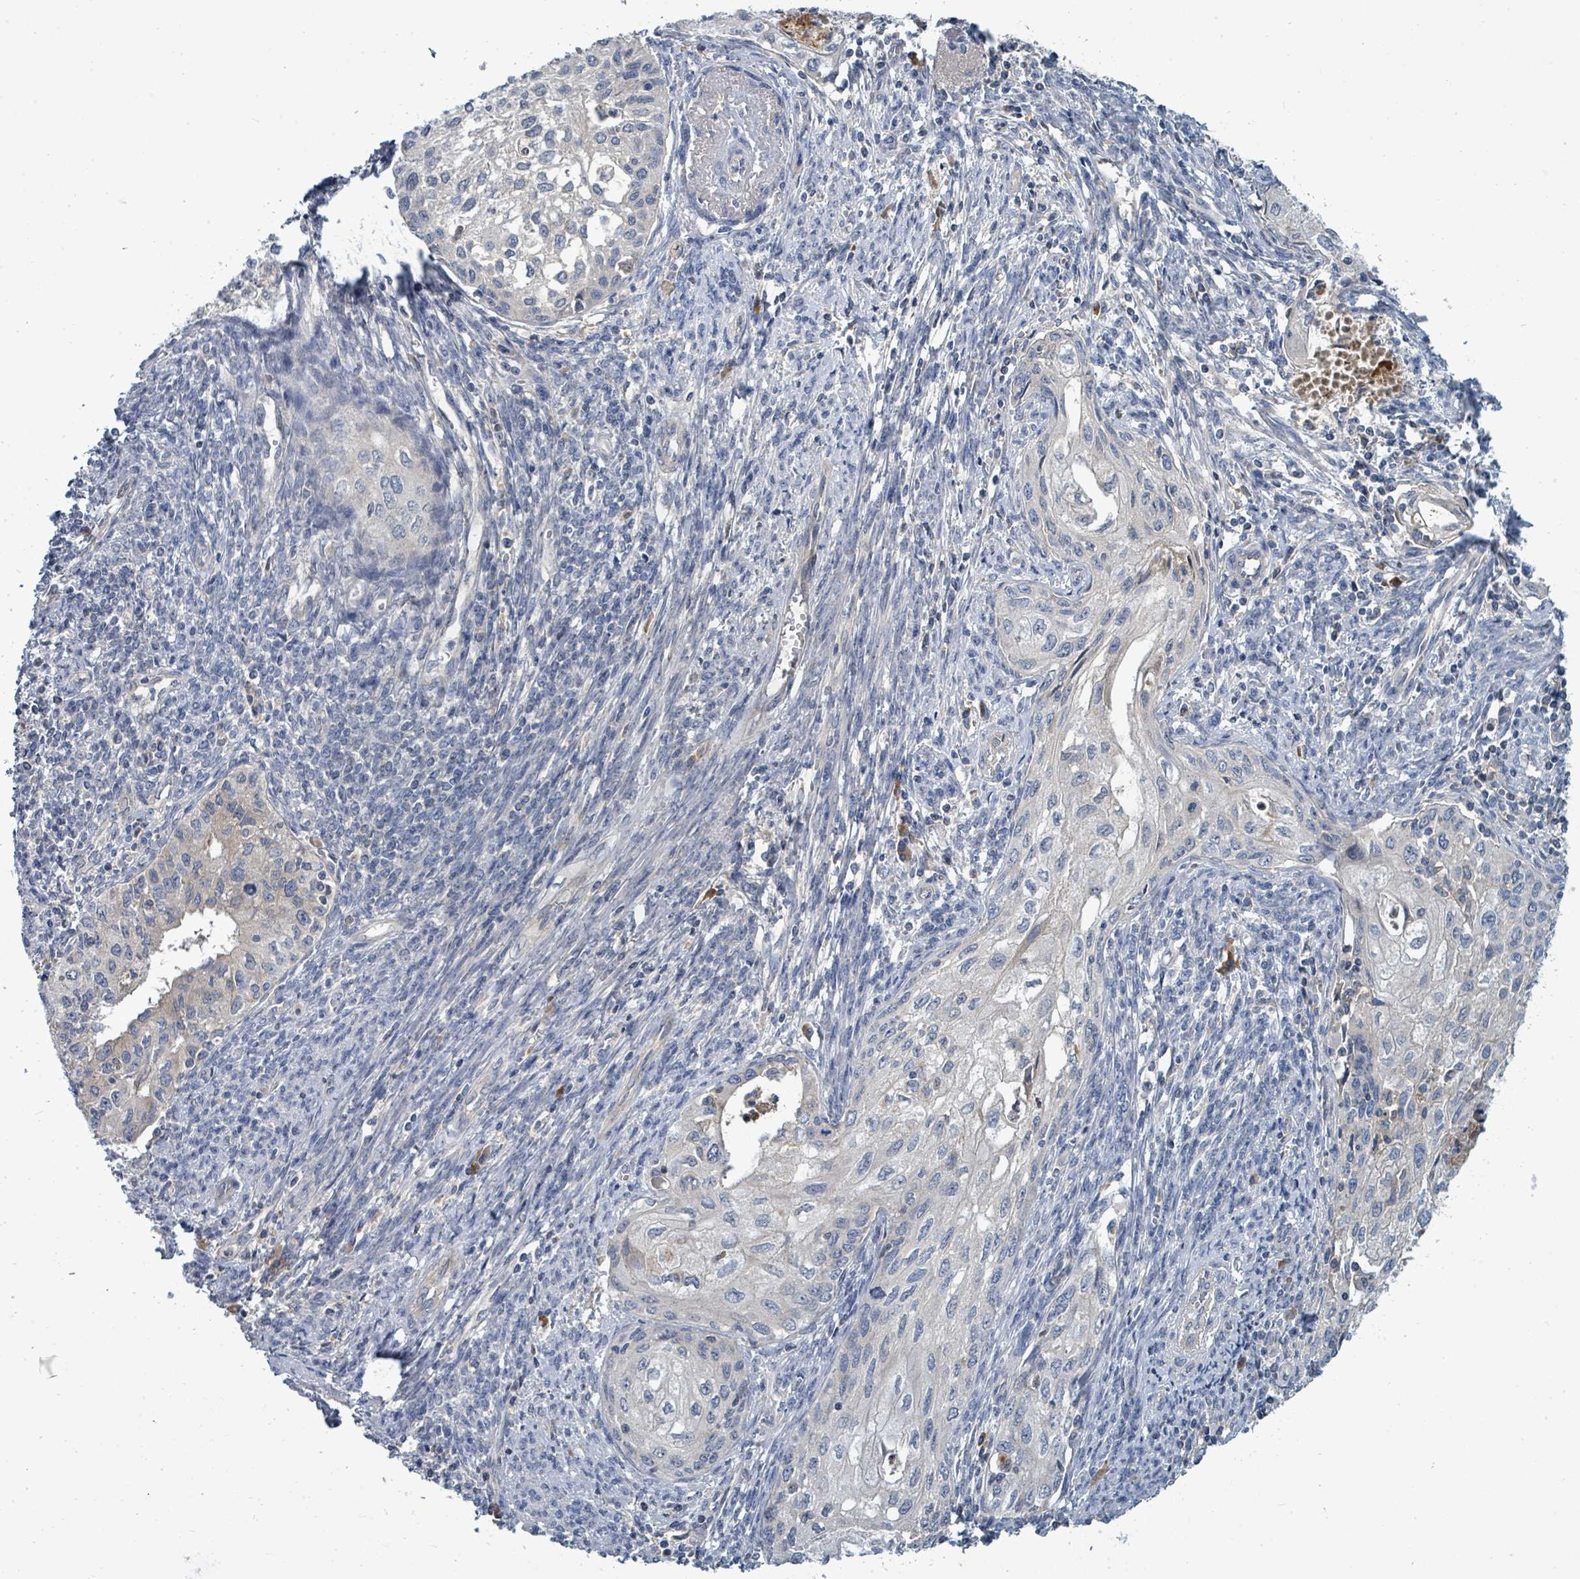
{"staining": {"intensity": "negative", "quantity": "none", "location": "none"}, "tissue": "cervical cancer", "cell_type": "Tumor cells", "image_type": "cancer", "snomed": [{"axis": "morphology", "description": "Squamous cell carcinoma, NOS"}, {"axis": "topography", "description": "Cervix"}], "caption": "Human squamous cell carcinoma (cervical) stained for a protein using IHC displays no expression in tumor cells.", "gene": "SLC25A23", "patient": {"sex": "female", "age": 67}}